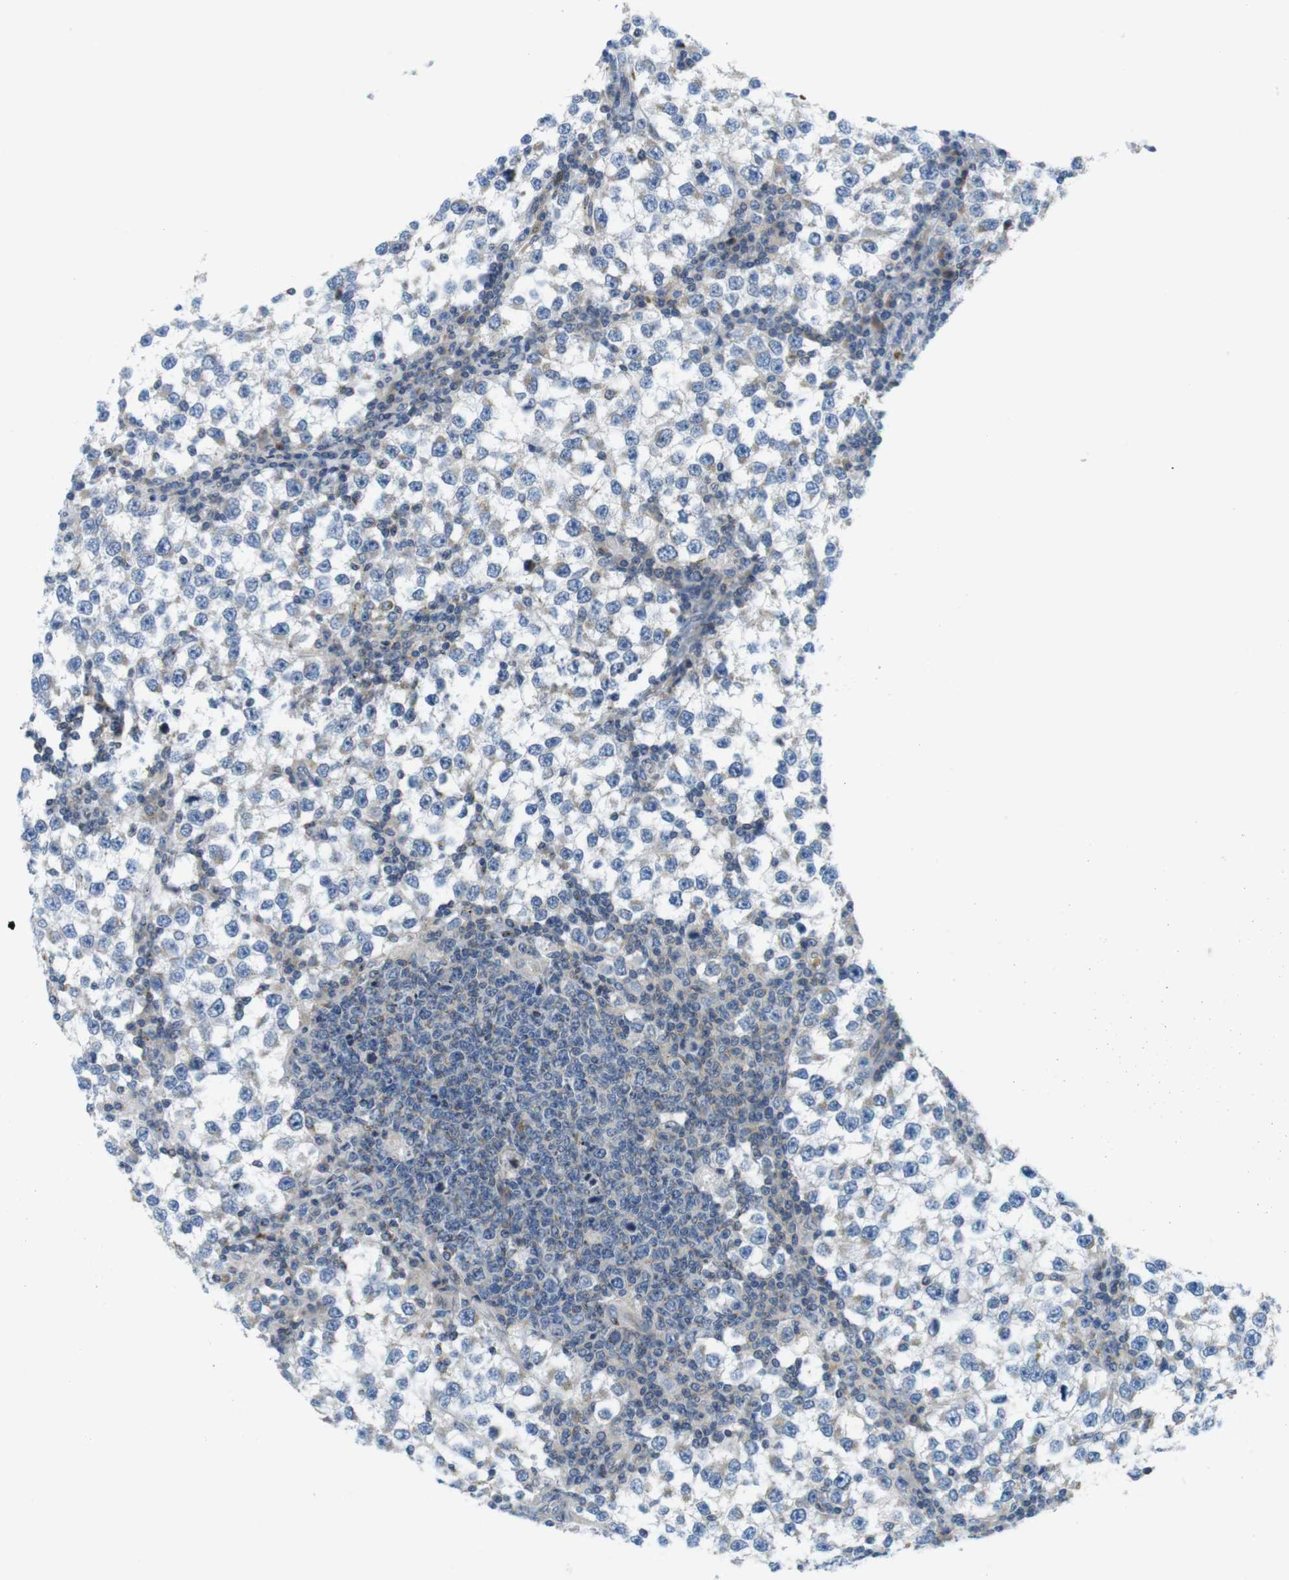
{"staining": {"intensity": "negative", "quantity": "none", "location": "none"}, "tissue": "testis cancer", "cell_type": "Tumor cells", "image_type": "cancer", "snomed": [{"axis": "morphology", "description": "Seminoma, NOS"}, {"axis": "topography", "description": "Testis"}], "caption": "Tumor cells show no significant positivity in testis cancer (seminoma).", "gene": "ZDHHC3", "patient": {"sex": "male", "age": 65}}